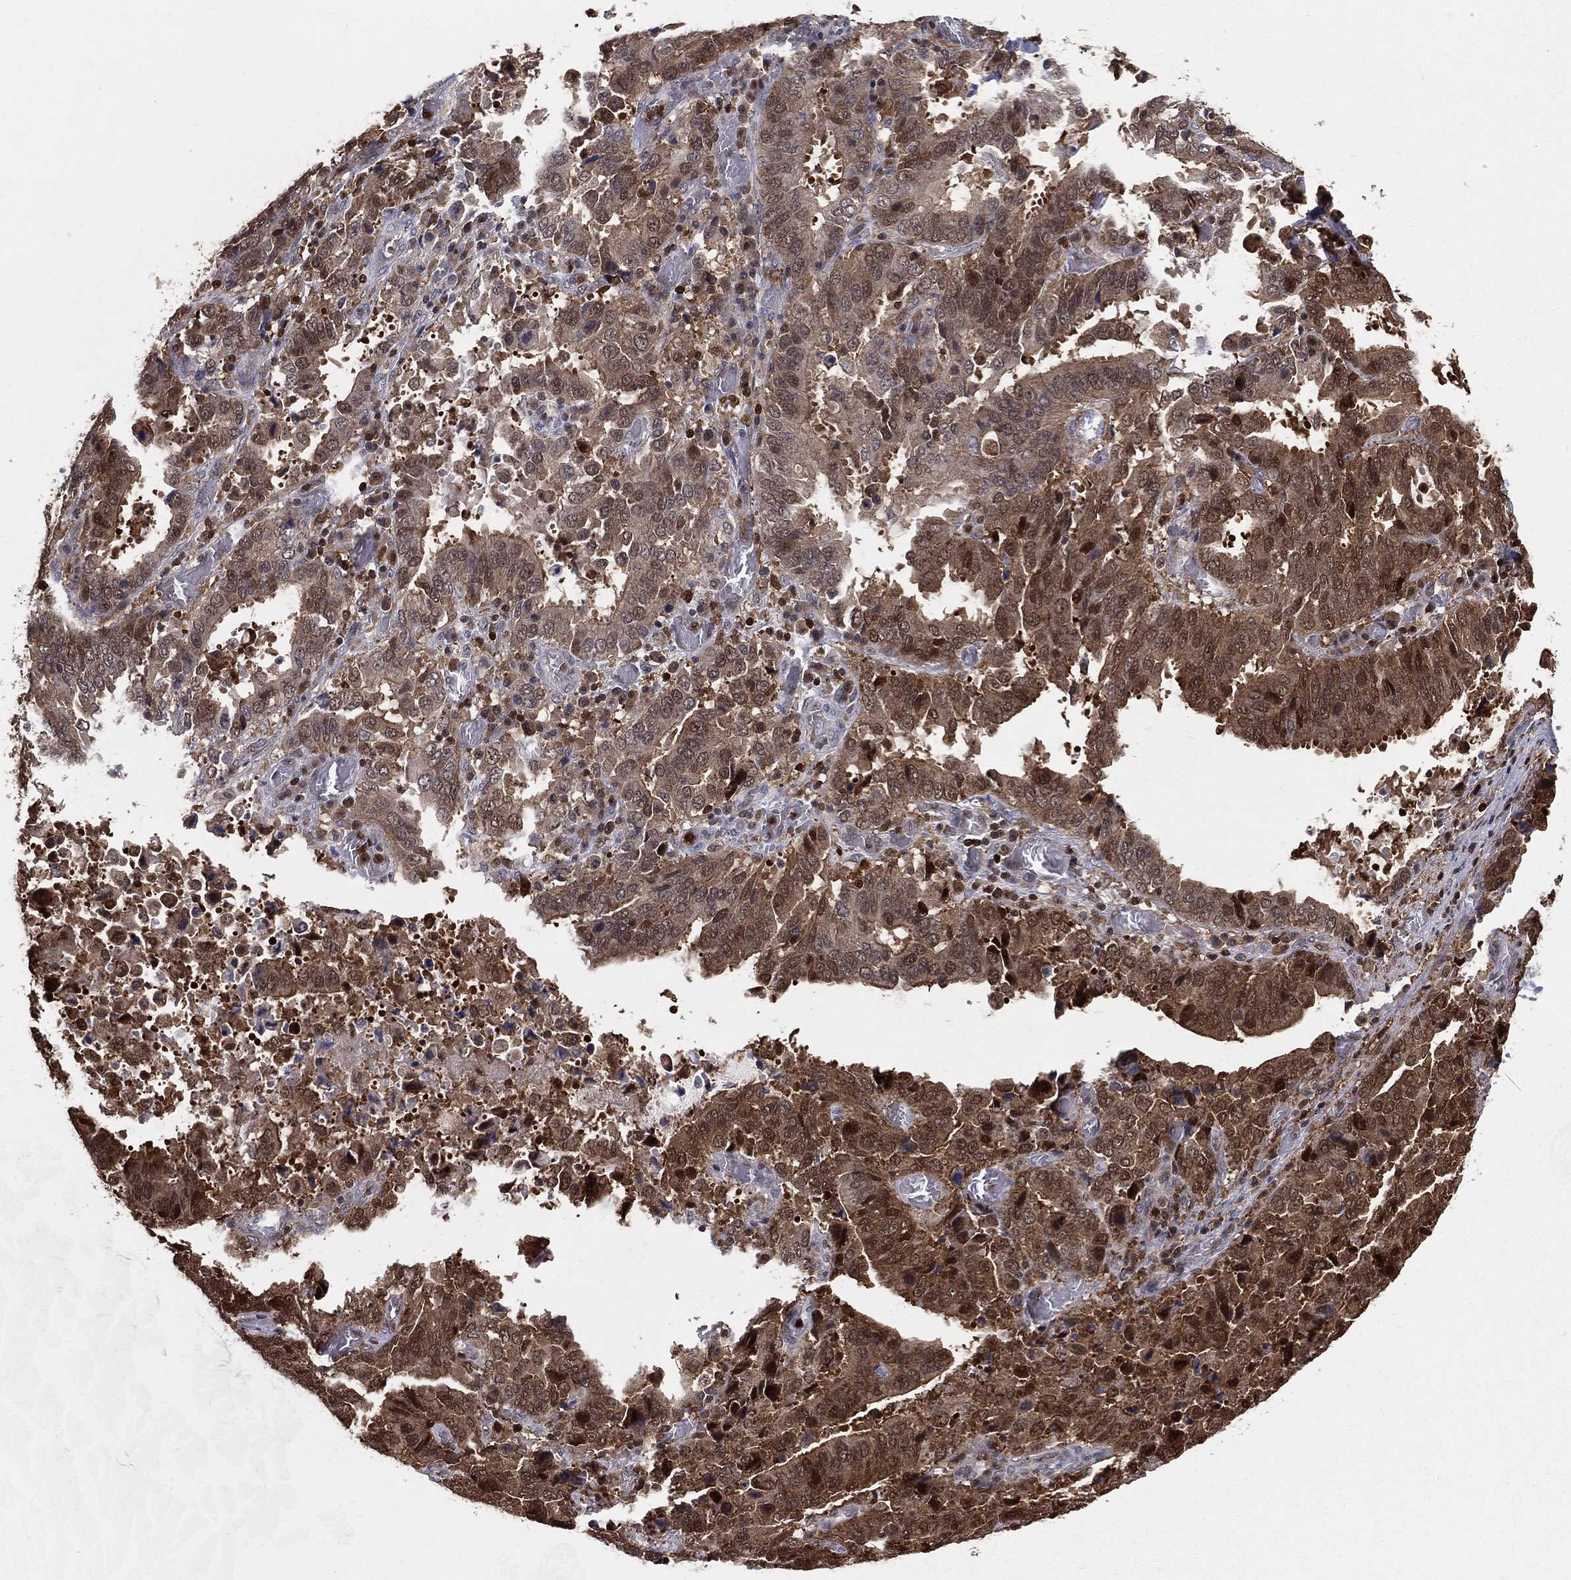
{"staining": {"intensity": "moderate", "quantity": ">75%", "location": "cytoplasmic/membranous"}, "tissue": "stomach cancer", "cell_type": "Tumor cells", "image_type": "cancer", "snomed": [{"axis": "morphology", "description": "Adenocarcinoma, NOS"}, {"axis": "topography", "description": "Stomach, upper"}], "caption": "The histopathology image shows a brown stain indicating the presence of a protein in the cytoplasmic/membranous of tumor cells in adenocarcinoma (stomach).", "gene": "ENO1", "patient": {"sex": "male", "age": 74}}